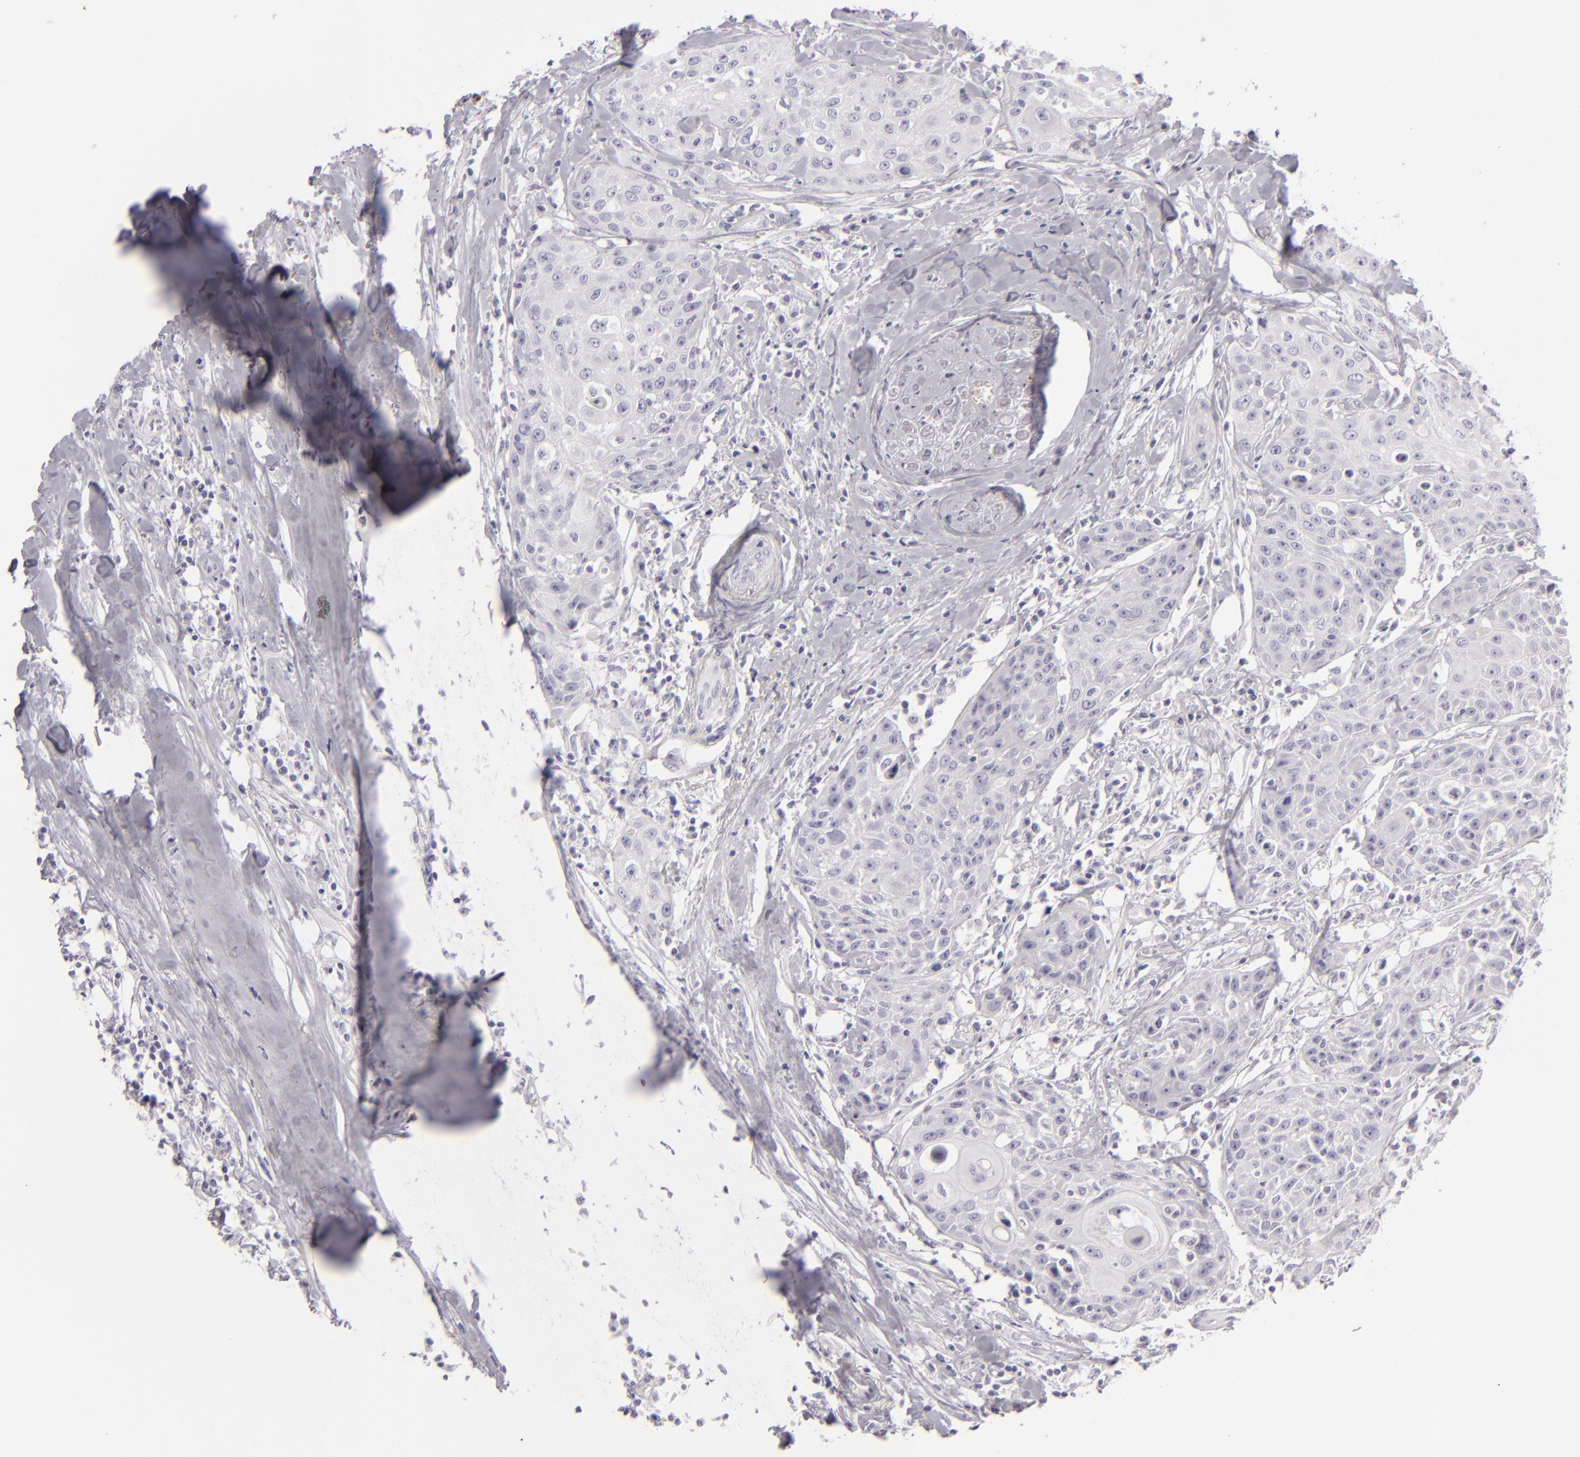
{"staining": {"intensity": "negative", "quantity": "none", "location": "none"}, "tissue": "head and neck cancer", "cell_type": "Tumor cells", "image_type": "cancer", "snomed": [{"axis": "morphology", "description": "Squamous cell carcinoma, NOS"}, {"axis": "topography", "description": "Oral tissue"}, {"axis": "topography", "description": "Head-Neck"}], "caption": "Tumor cells show no significant protein expression in head and neck cancer (squamous cell carcinoma).", "gene": "CDX2", "patient": {"sex": "female", "age": 82}}